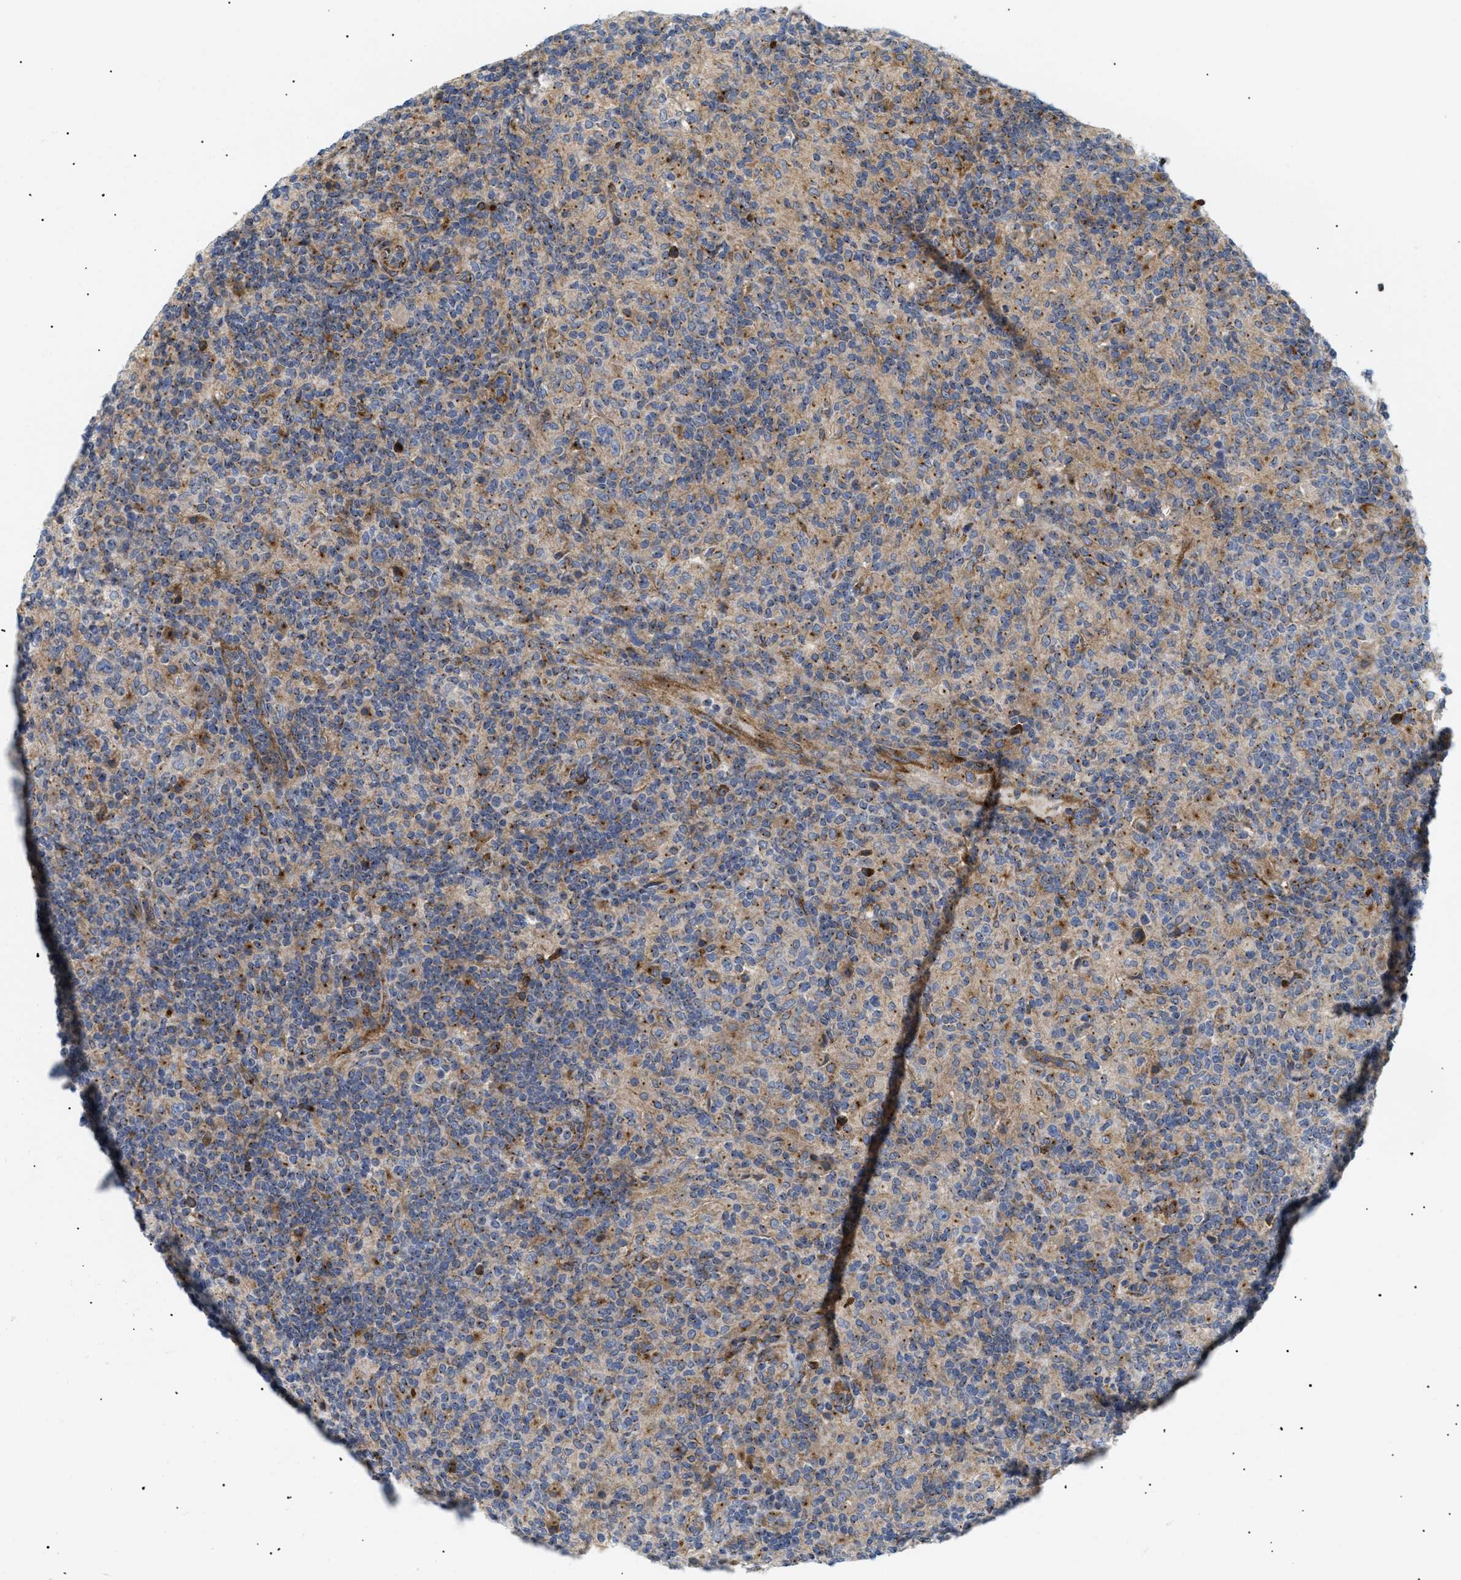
{"staining": {"intensity": "negative", "quantity": "none", "location": "none"}, "tissue": "lymphoma", "cell_type": "Tumor cells", "image_type": "cancer", "snomed": [{"axis": "morphology", "description": "Hodgkin's disease, NOS"}, {"axis": "topography", "description": "Lymph node"}], "caption": "IHC image of lymphoma stained for a protein (brown), which shows no expression in tumor cells.", "gene": "DCTN4", "patient": {"sex": "male", "age": 70}}